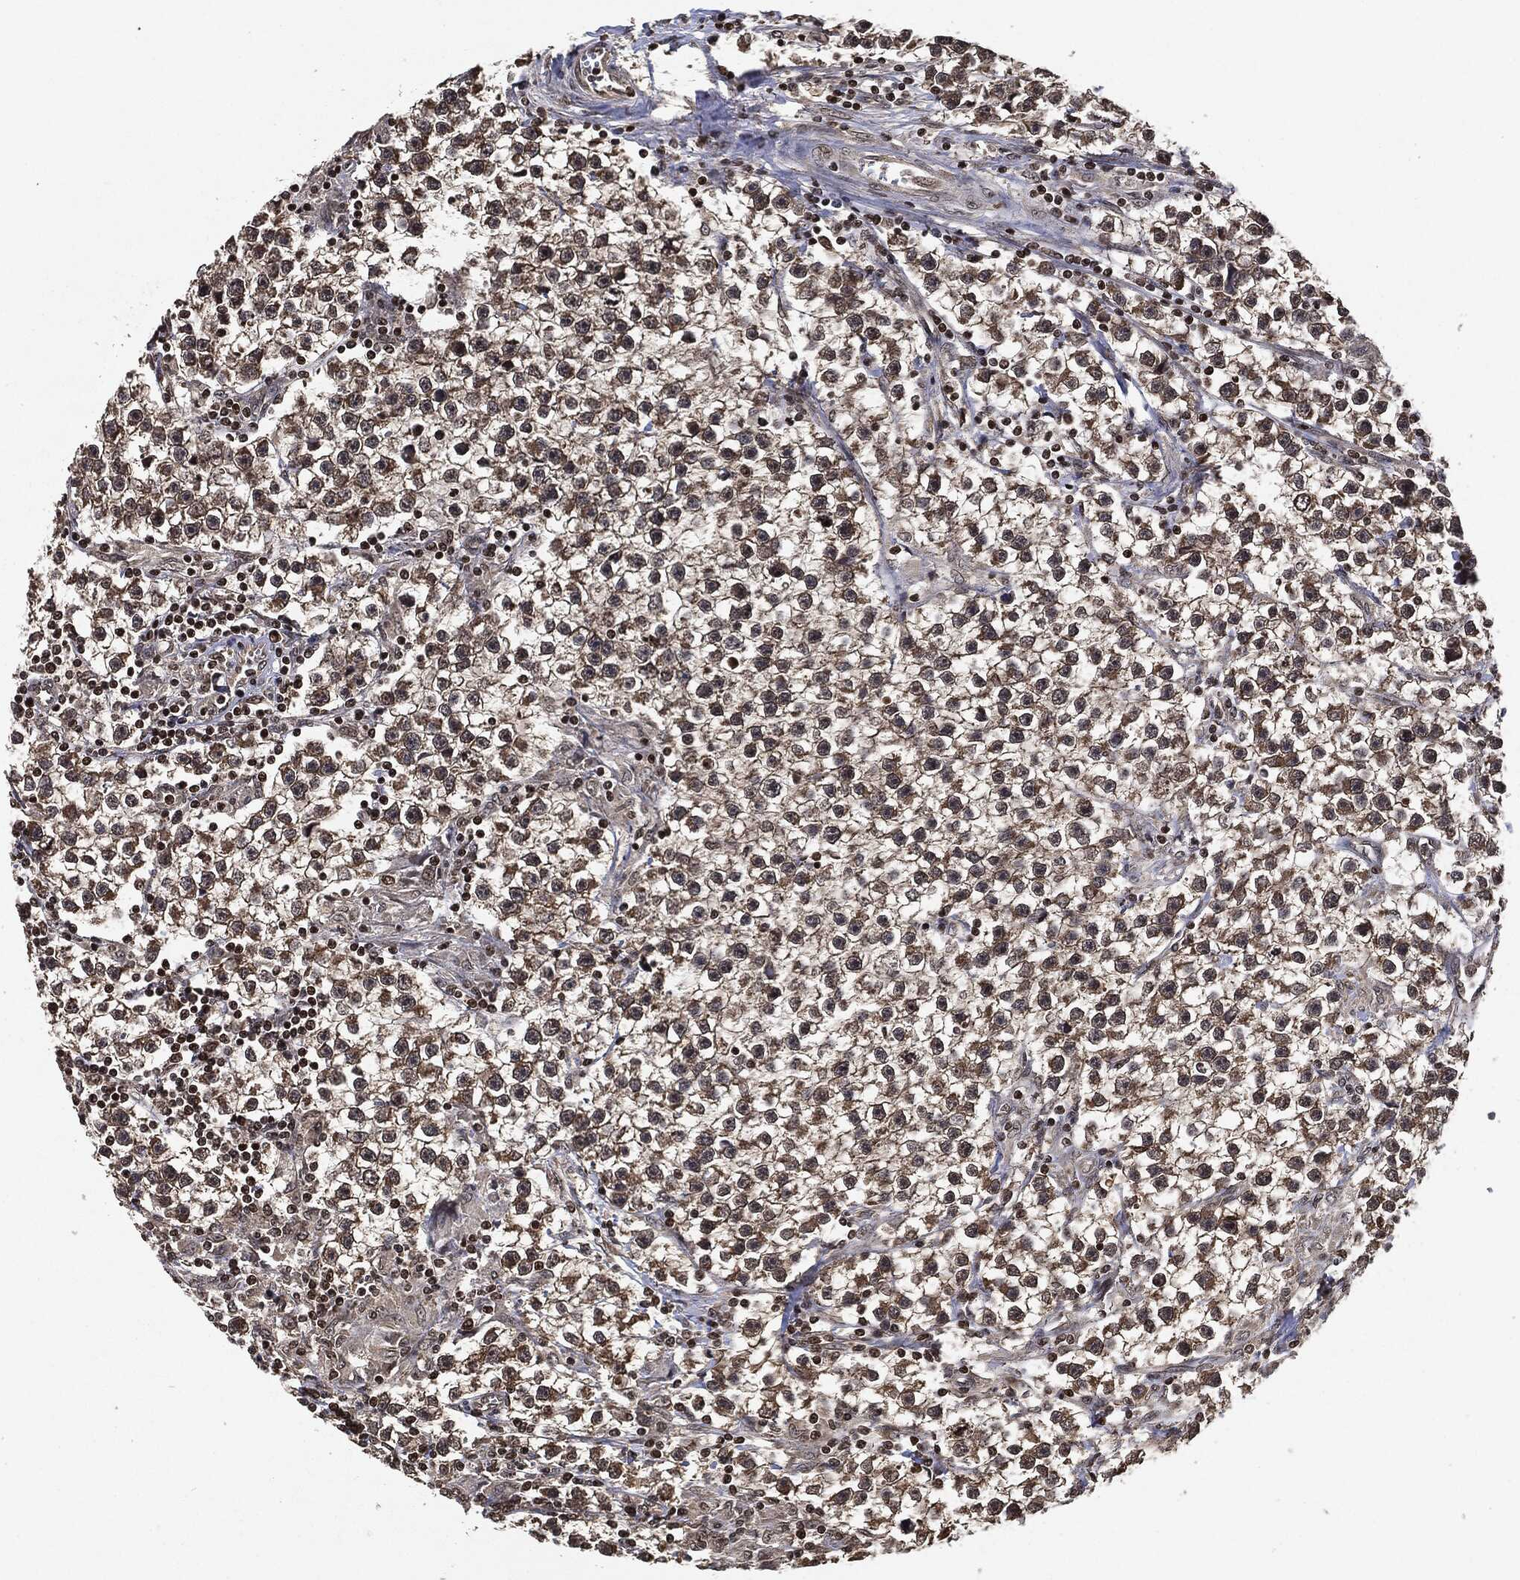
{"staining": {"intensity": "moderate", "quantity": "25%-75%", "location": "cytoplasmic/membranous"}, "tissue": "testis cancer", "cell_type": "Tumor cells", "image_type": "cancer", "snomed": [{"axis": "morphology", "description": "Seminoma, NOS"}, {"axis": "topography", "description": "Testis"}], "caption": "High-magnification brightfield microscopy of seminoma (testis) stained with DAB (3,3'-diaminobenzidine) (brown) and counterstained with hematoxylin (blue). tumor cells exhibit moderate cytoplasmic/membranous expression is appreciated in about25%-75% of cells.", "gene": "PDK1", "patient": {"sex": "male", "age": 59}}